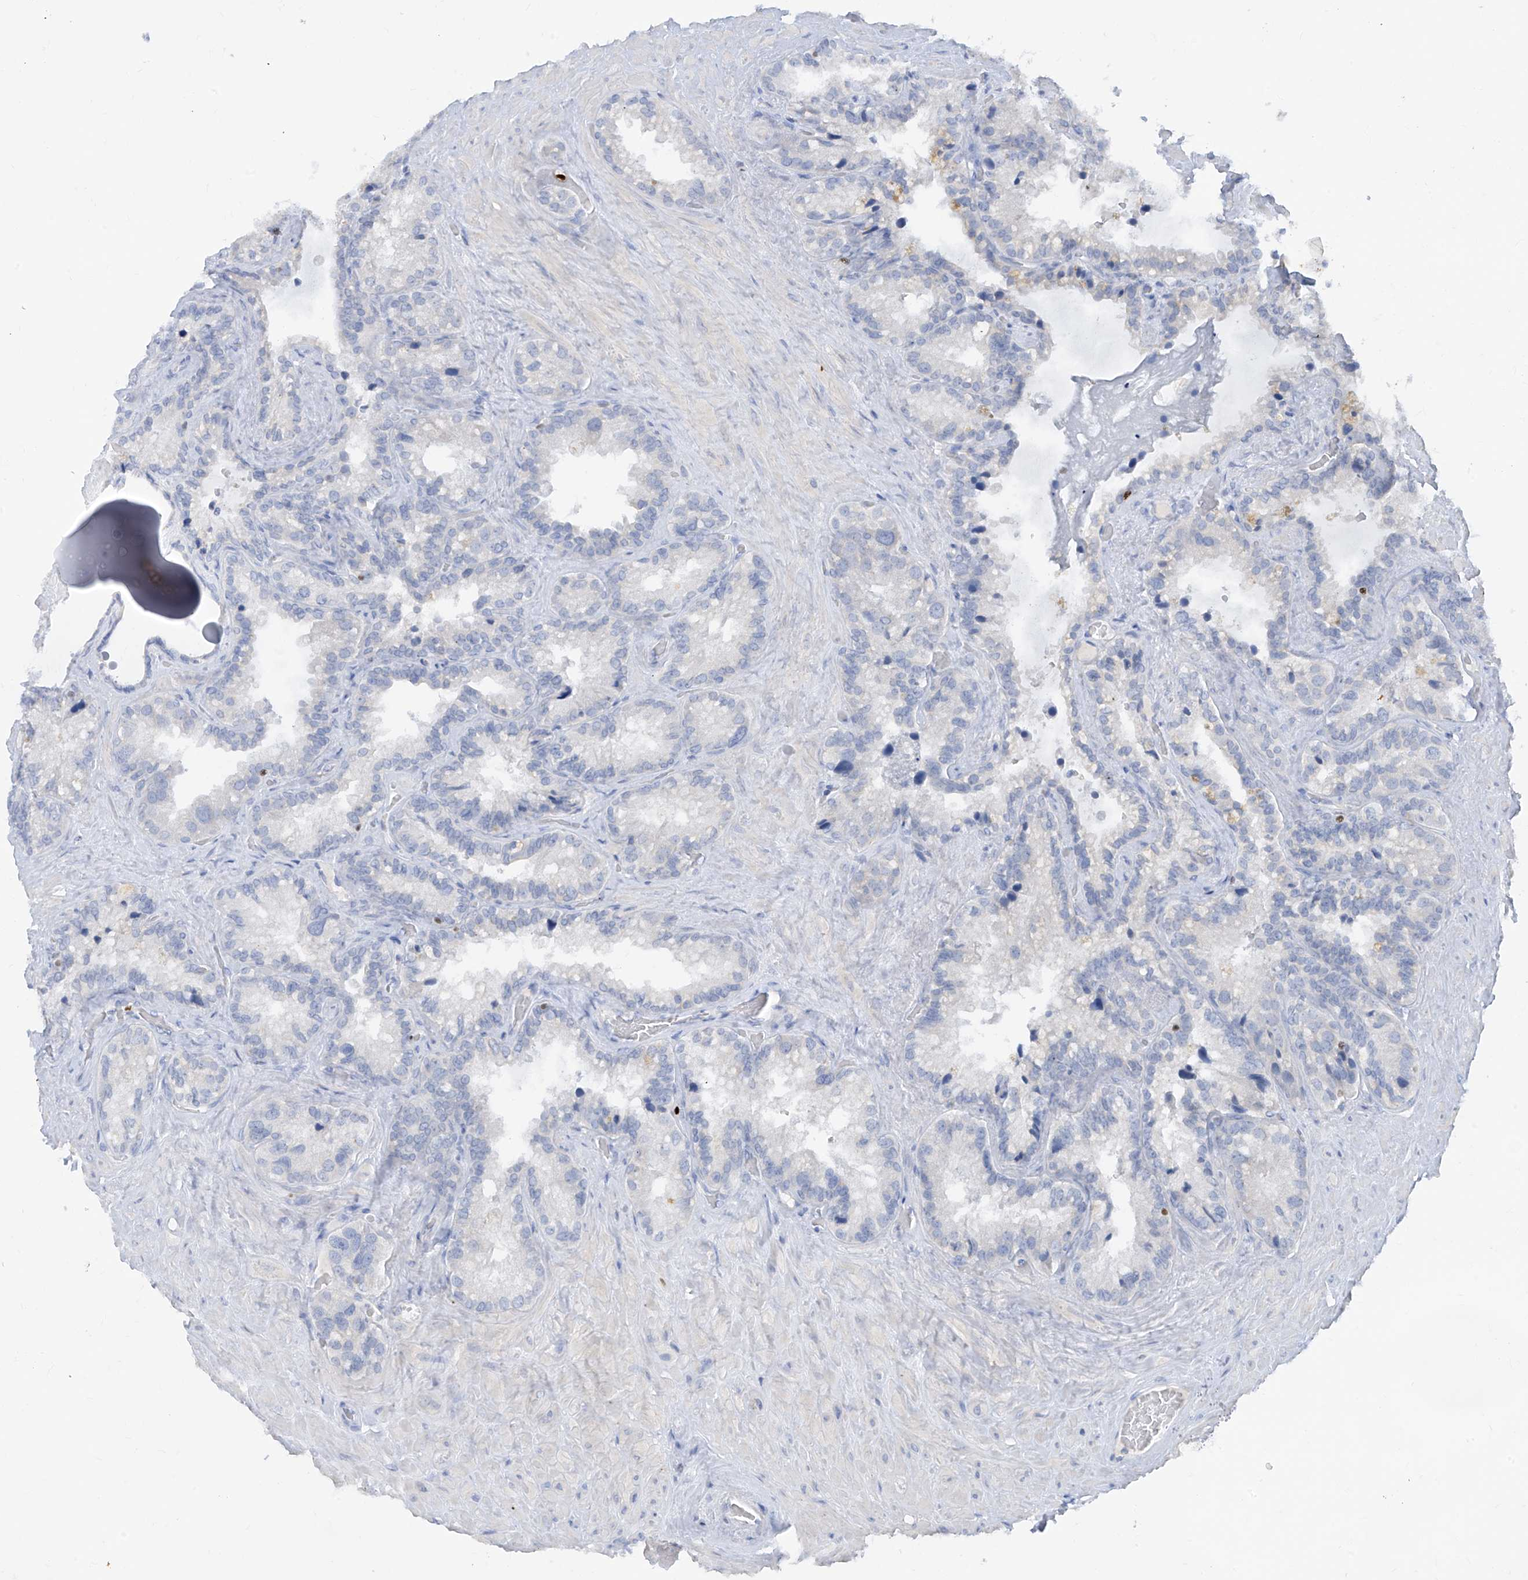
{"staining": {"intensity": "negative", "quantity": "none", "location": "none"}, "tissue": "seminal vesicle", "cell_type": "Glandular cells", "image_type": "normal", "snomed": [{"axis": "morphology", "description": "Normal tissue, NOS"}, {"axis": "topography", "description": "Prostate"}, {"axis": "topography", "description": "Seminal veicle"}], "caption": "An immunohistochemistry histopathology image of benign seminal vesicle is shown. There is no staining in glandular cells of seminal vesicle.", "gene": "TBX21", "patient": {"sex": "male", "age": 68}}